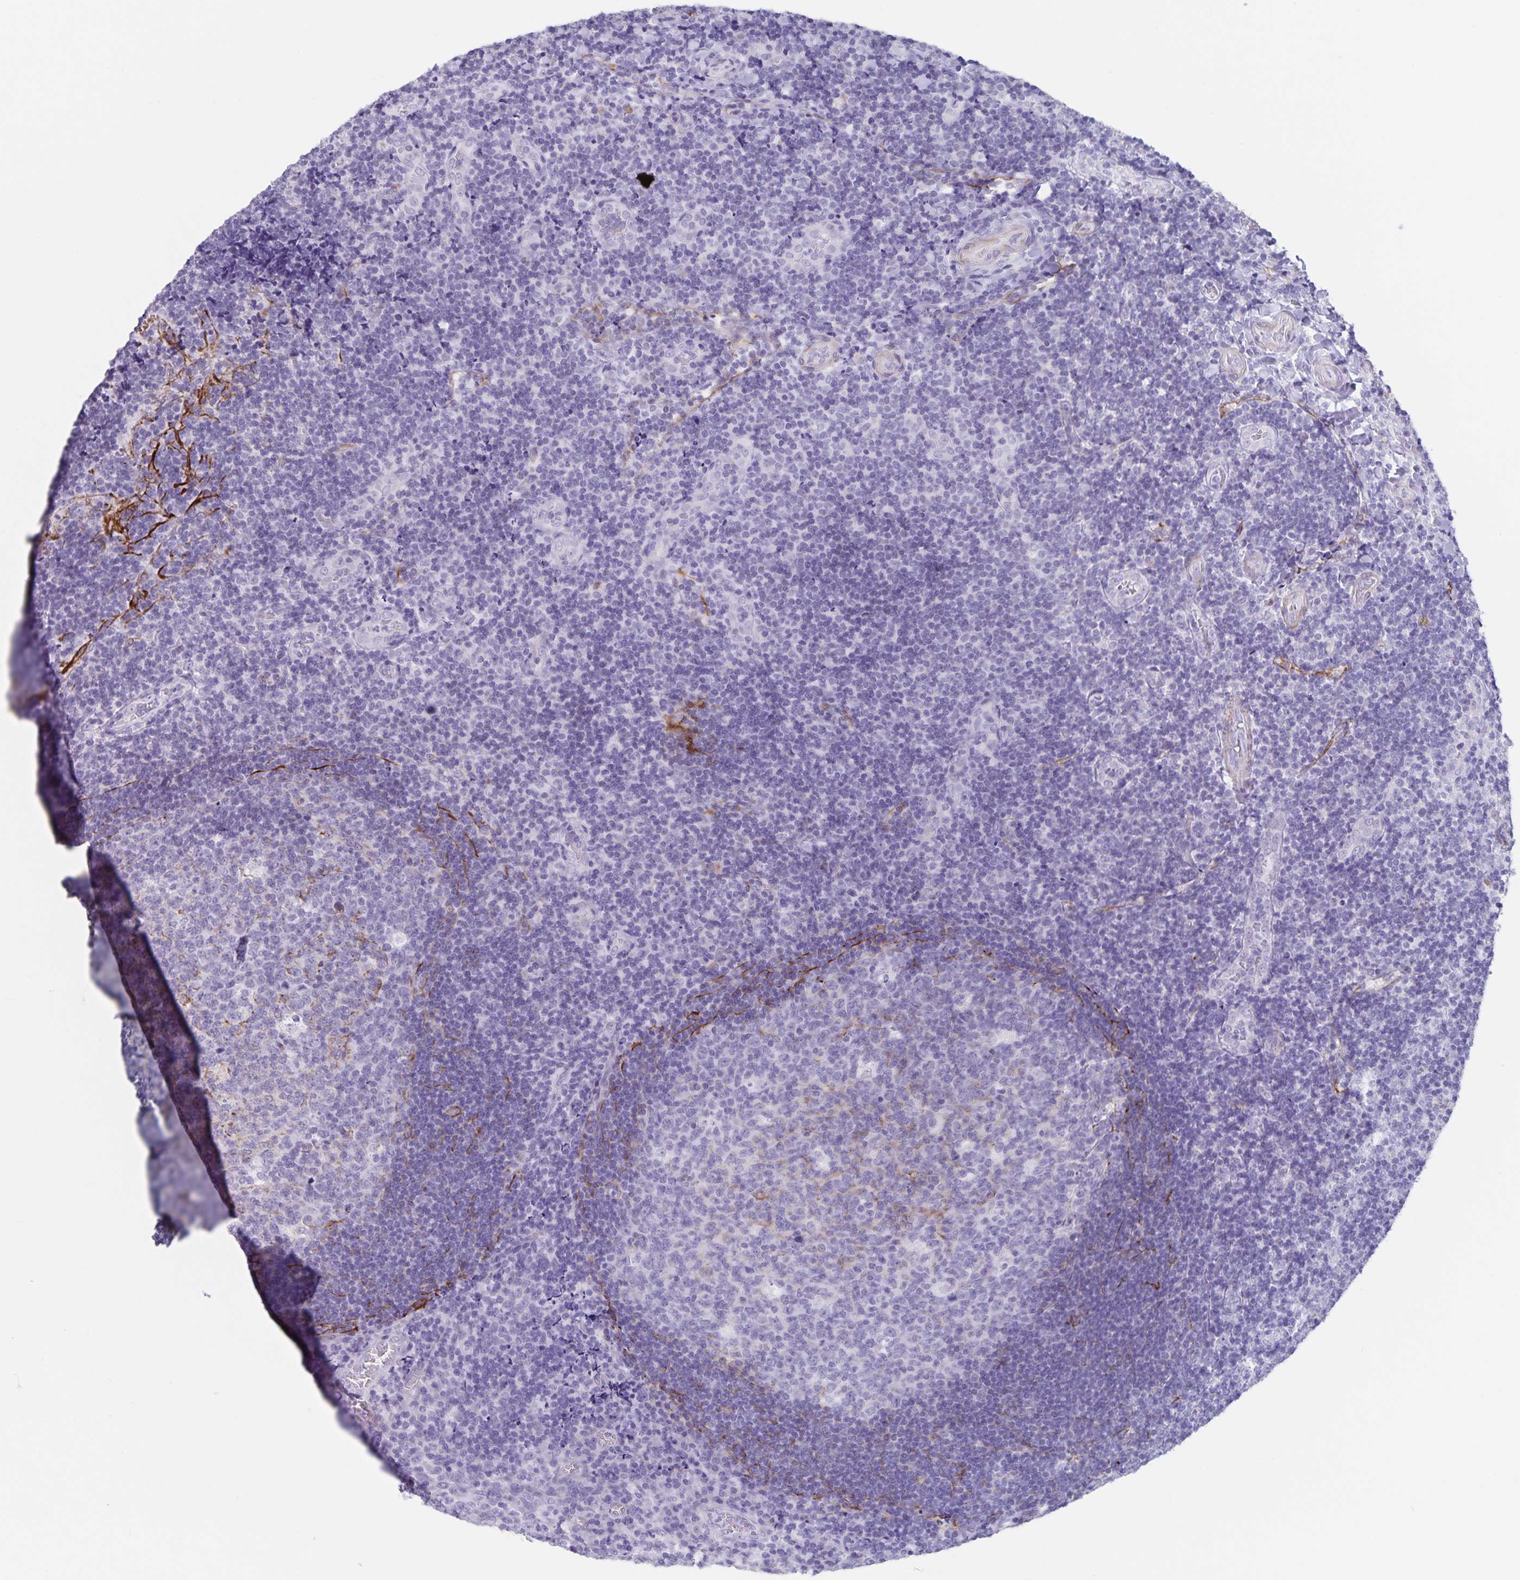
{"staining": {"intensity": "weak", "quantity": "<25%", "location": "cytoplasmic/membranous"}, "tissue": "tonsil", "cell_type": "Germinal center cells", "image_type": "normal", "snomed": [{"axis": "morphology", "description": "Normal tissue, NOS"}, {"axis": "topography", "description": "Tonsil"}], "caption": "Immunohistochemistry of normal human tonsil reveals no positivity in germinal center cells.", "gene": "SYNM", "patient": {"sex": "male", "age": 17}}